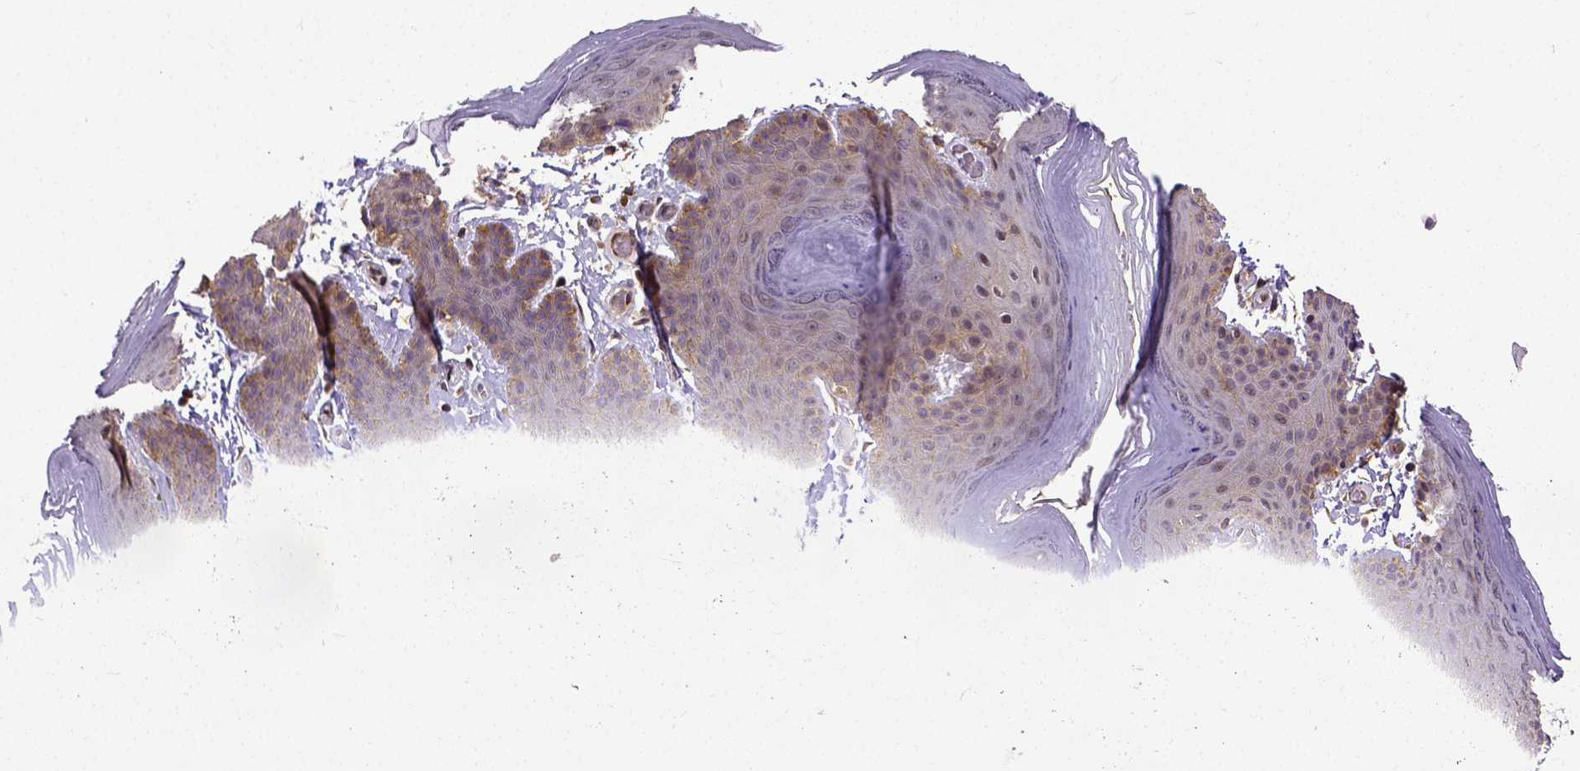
{"staining": {"intensity": "moderate", "quantity": "<25%", "location": "cytoplasmic/membranous"}, "tissue": "skin", "cell_type": "Epidermal cells", "image_type": "normal", "snomed": [{"axis": "morphology", "description": "Normal tissue, NOS"}, {"axis": "topography", "description": "Anal"}], "caption": "Moderate cytoplasmic/membranous protein expression is seen in approximately <25% of epidermal cells in skin. The staining was performed using DAB, with brown indicating positive protein expression. Nuclei are stained blue with hematoxylin.", "gene": "DICER1", "patient": {"sex": "male", "age": 53}}